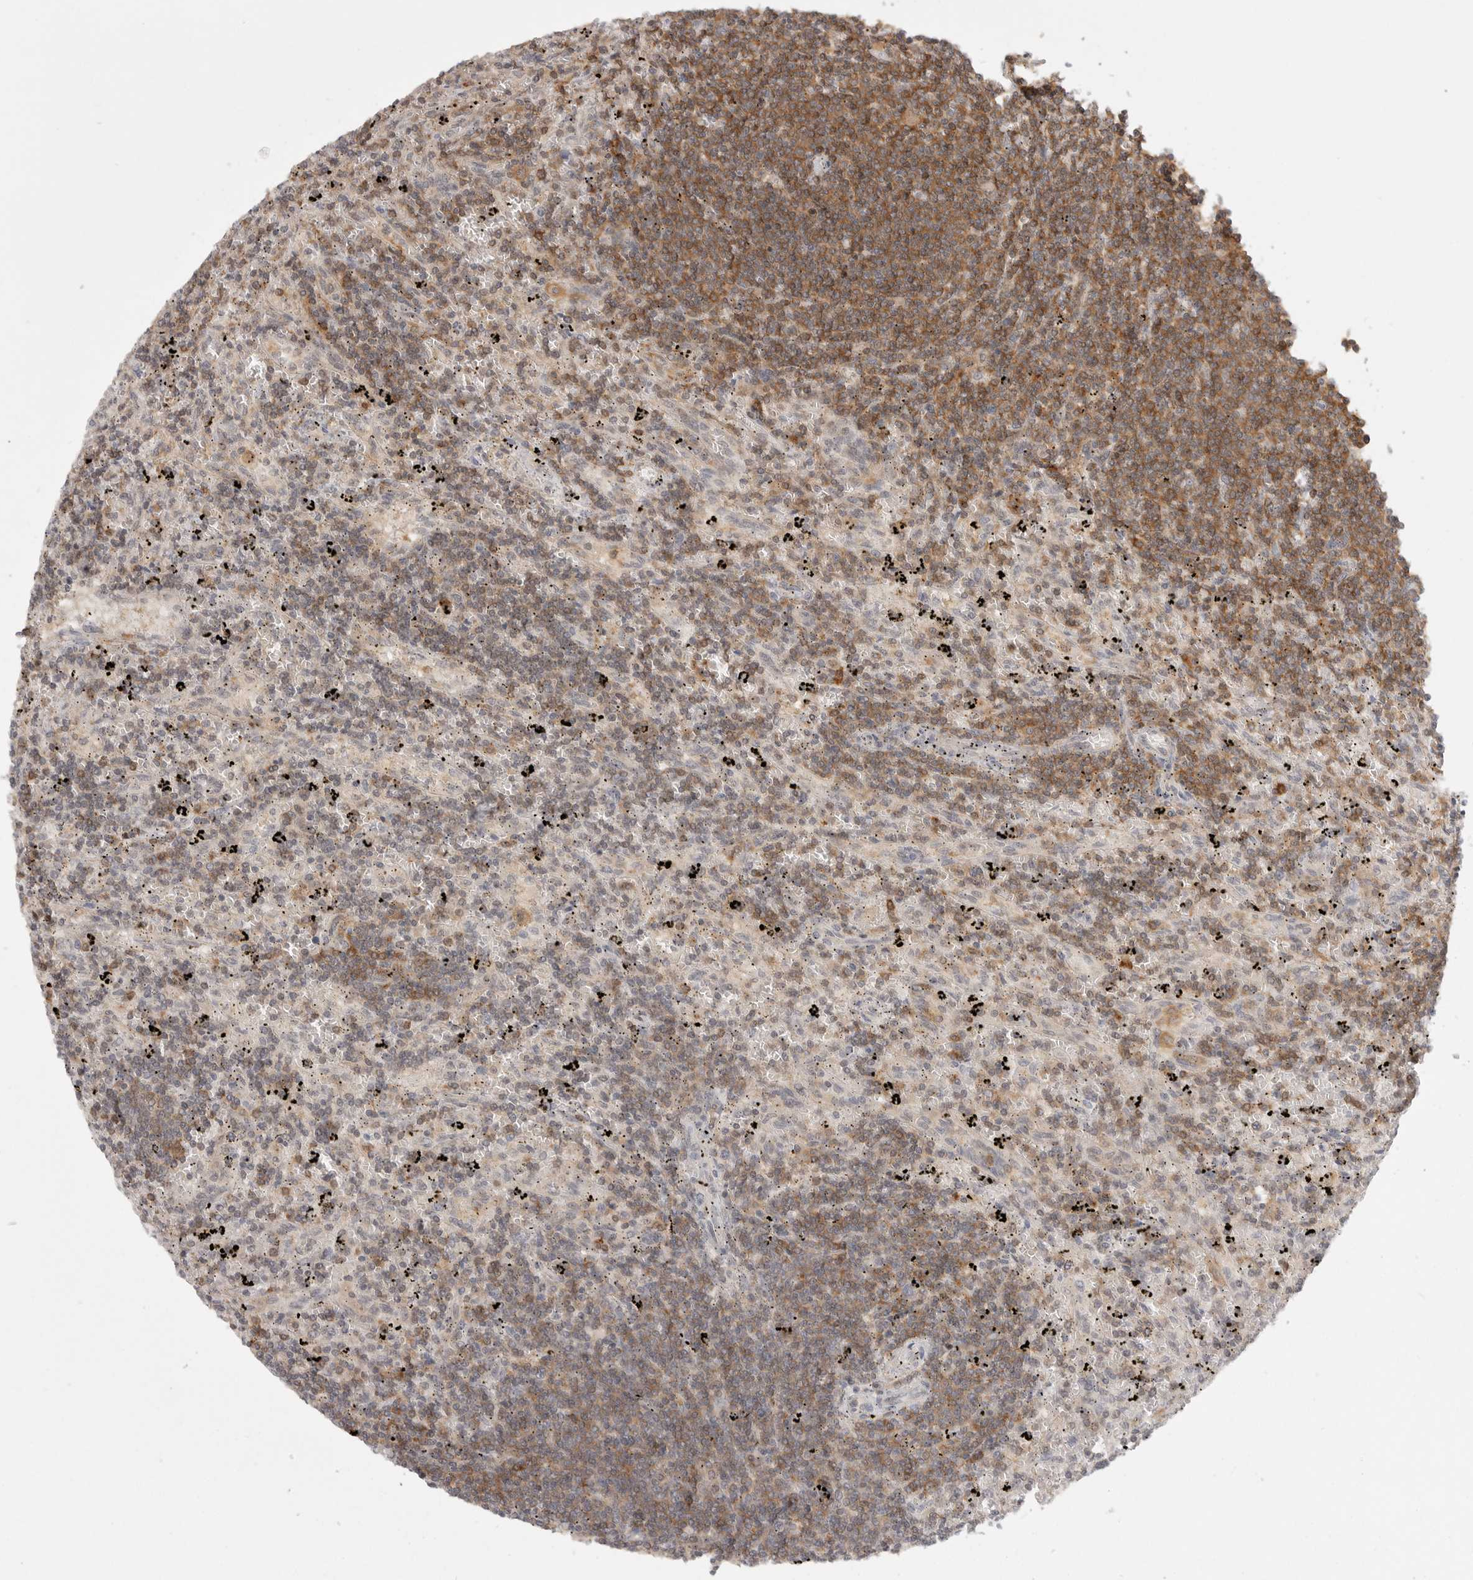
{"staining": {"intensity": "moderate", "quantity": ">75%", "location": "cytoplasmic/membranous"}, "tissue": "lymphoma", "cell_type": "Tumor cells", "image_type": "cancer", "snomed": [{"axis": "morphology", "description": "Malignant lymphoma, non-Hodgkin's type, Low grade"}, {"axis": "topography", "description": "Spleen"}], "caption": "Human lymphoma stained with a brown dye exhibits moderate cytoplasmic/membranous positive positivity in about >75% of tumor cells.", "gene": "DBNL", "patient": {"sex": "male", "age": 76}}